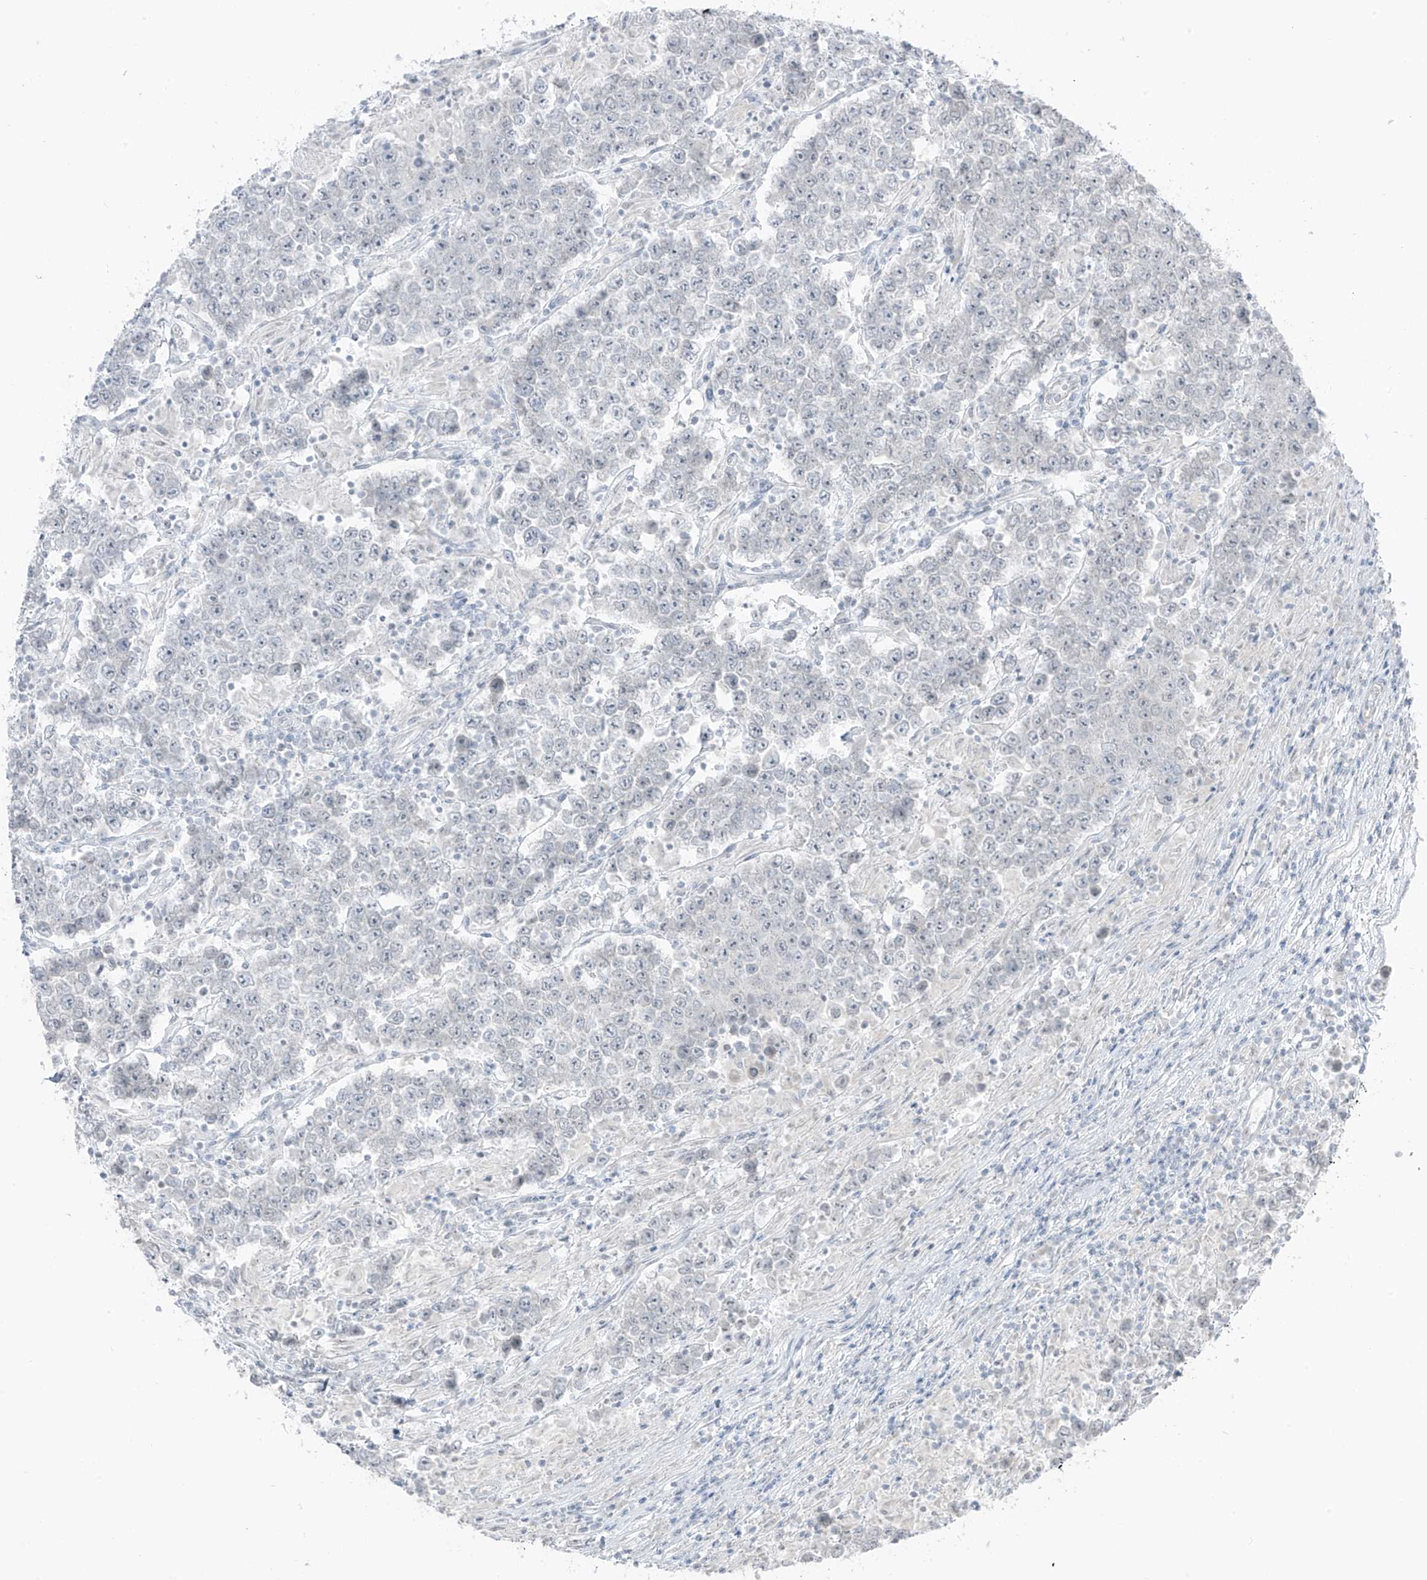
{"staining": {"intensity": "negative", "quantity": "none", "location": "none"}, "tissue": "testis cancer", "cell_type": "Tumor cells", "image_type": "cancer", "snomed": [{"axis": "morphology", "description": "Normal tissue, NOS"}, {"axis": "morphology", "description": "Urothelial carcinoma, High grade"}, {"axis": "morphology", "description": "Seminoma, NOS"}, {"axis": "morphology", "description": "Carcinoma, Embryonal, NOS"}, {"axis": "topography", "description": "Urinary bladder"}, {"axis": "topography", "description": "Testis"}], "caption": "There is no significant expression in tumor cells of testis cancer. The staining is performed using DAB (3,3'-diaminobenzidine) brown chromogen with nuclei counter-stained in using hematoxylin.", "gene": "PRDM6", "patient": {"sex": "male", "age": 41}}